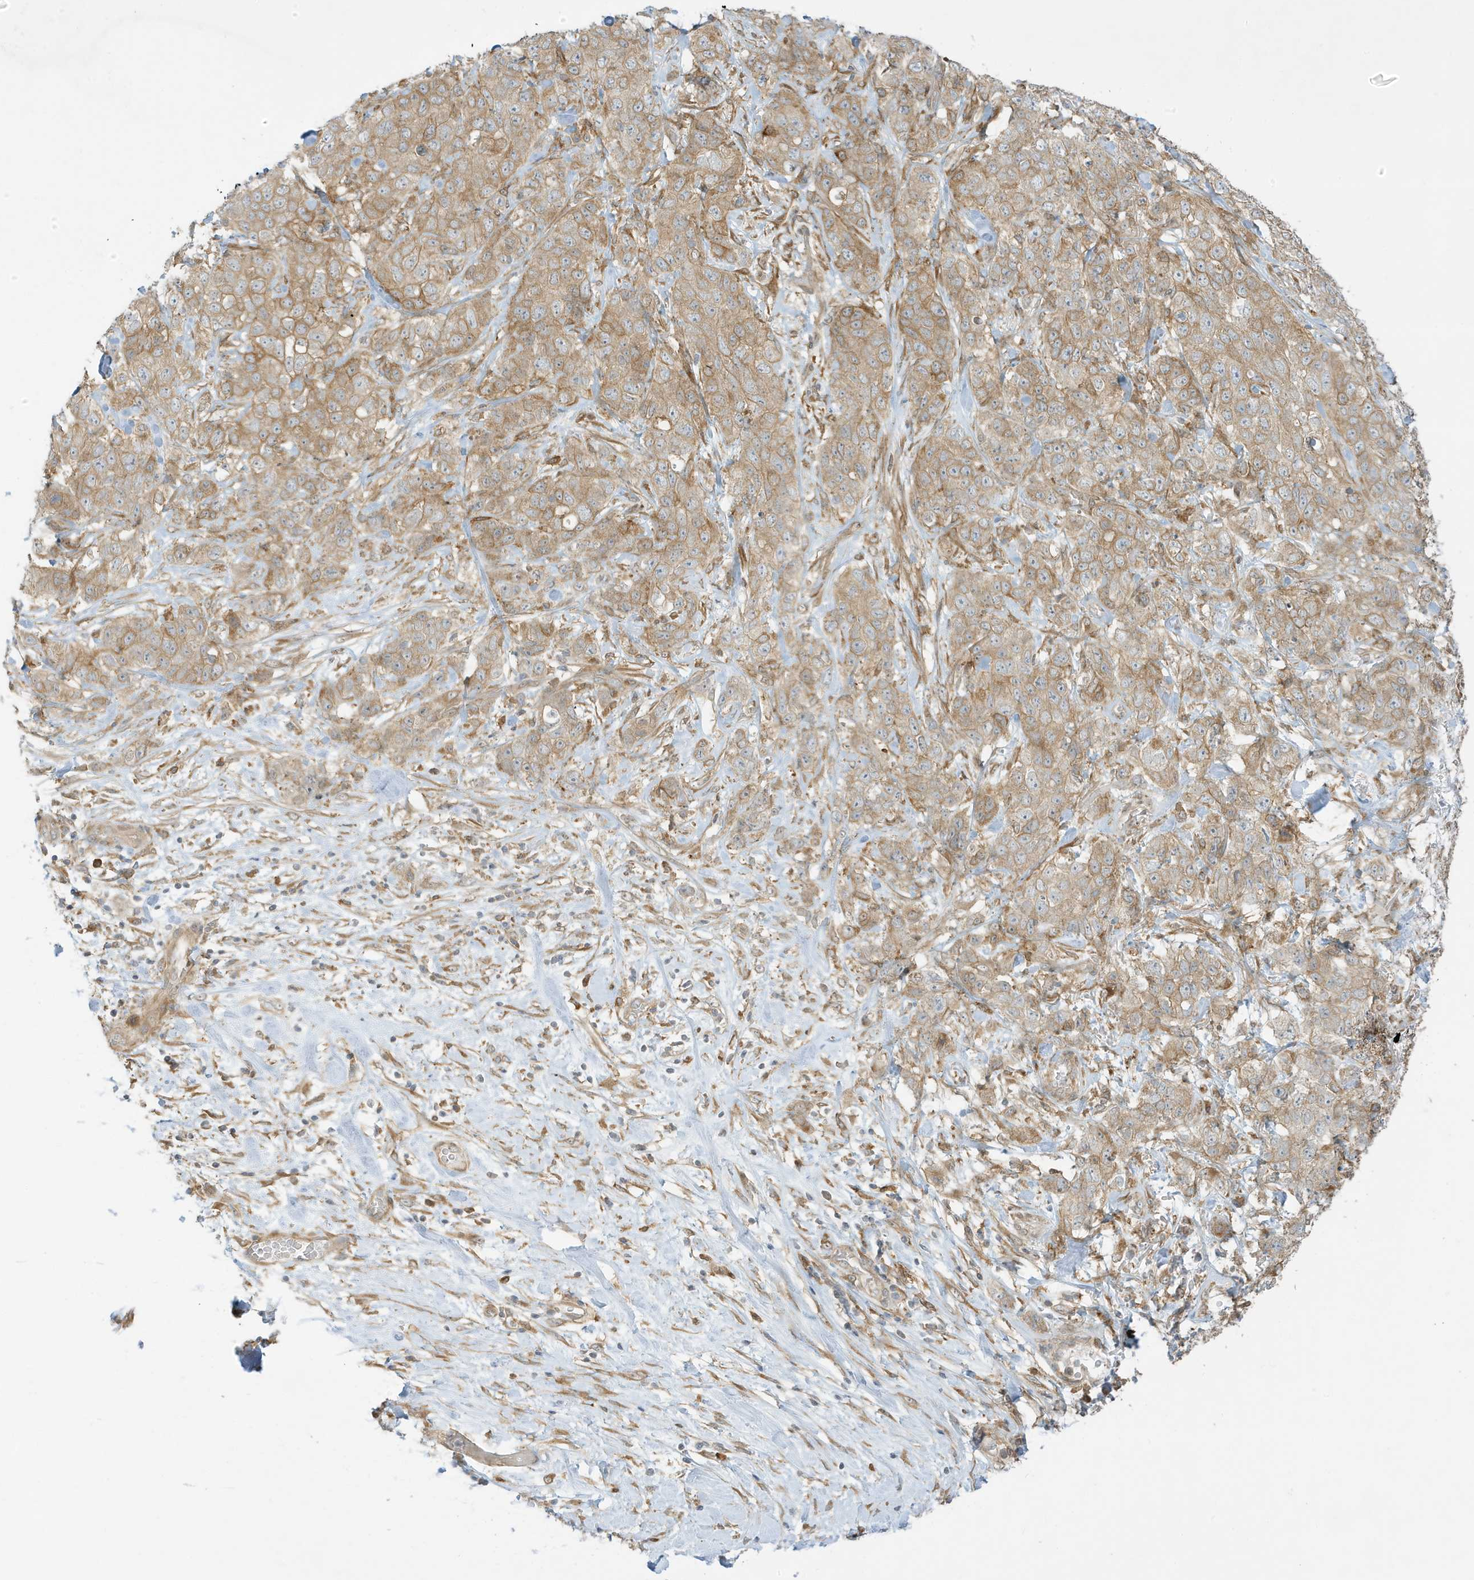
{"staining": {"intensity": "moderate", "quantity": ">75%", "location": "cytoplasmic/membranous"}, "tissue": "stomach cancer", "cell_type": "Tumor cells", "image_type": "cancer", "snomed": [{"axis": "morphology", "description": "Adenocarcinoma, NOS"}, {"axis": "topography", "description": "Stomach"}], "caption": "Immunohistochemistry (IHC) photomicrograph of stomach cancer stained for a protein (brown), which demonstrates medium levels of moderate cytoplasmic/membranous expression in about >75% of tumor cells.", "gene": "SCARF2", "patient": {"sex": "male", "age": 48}}